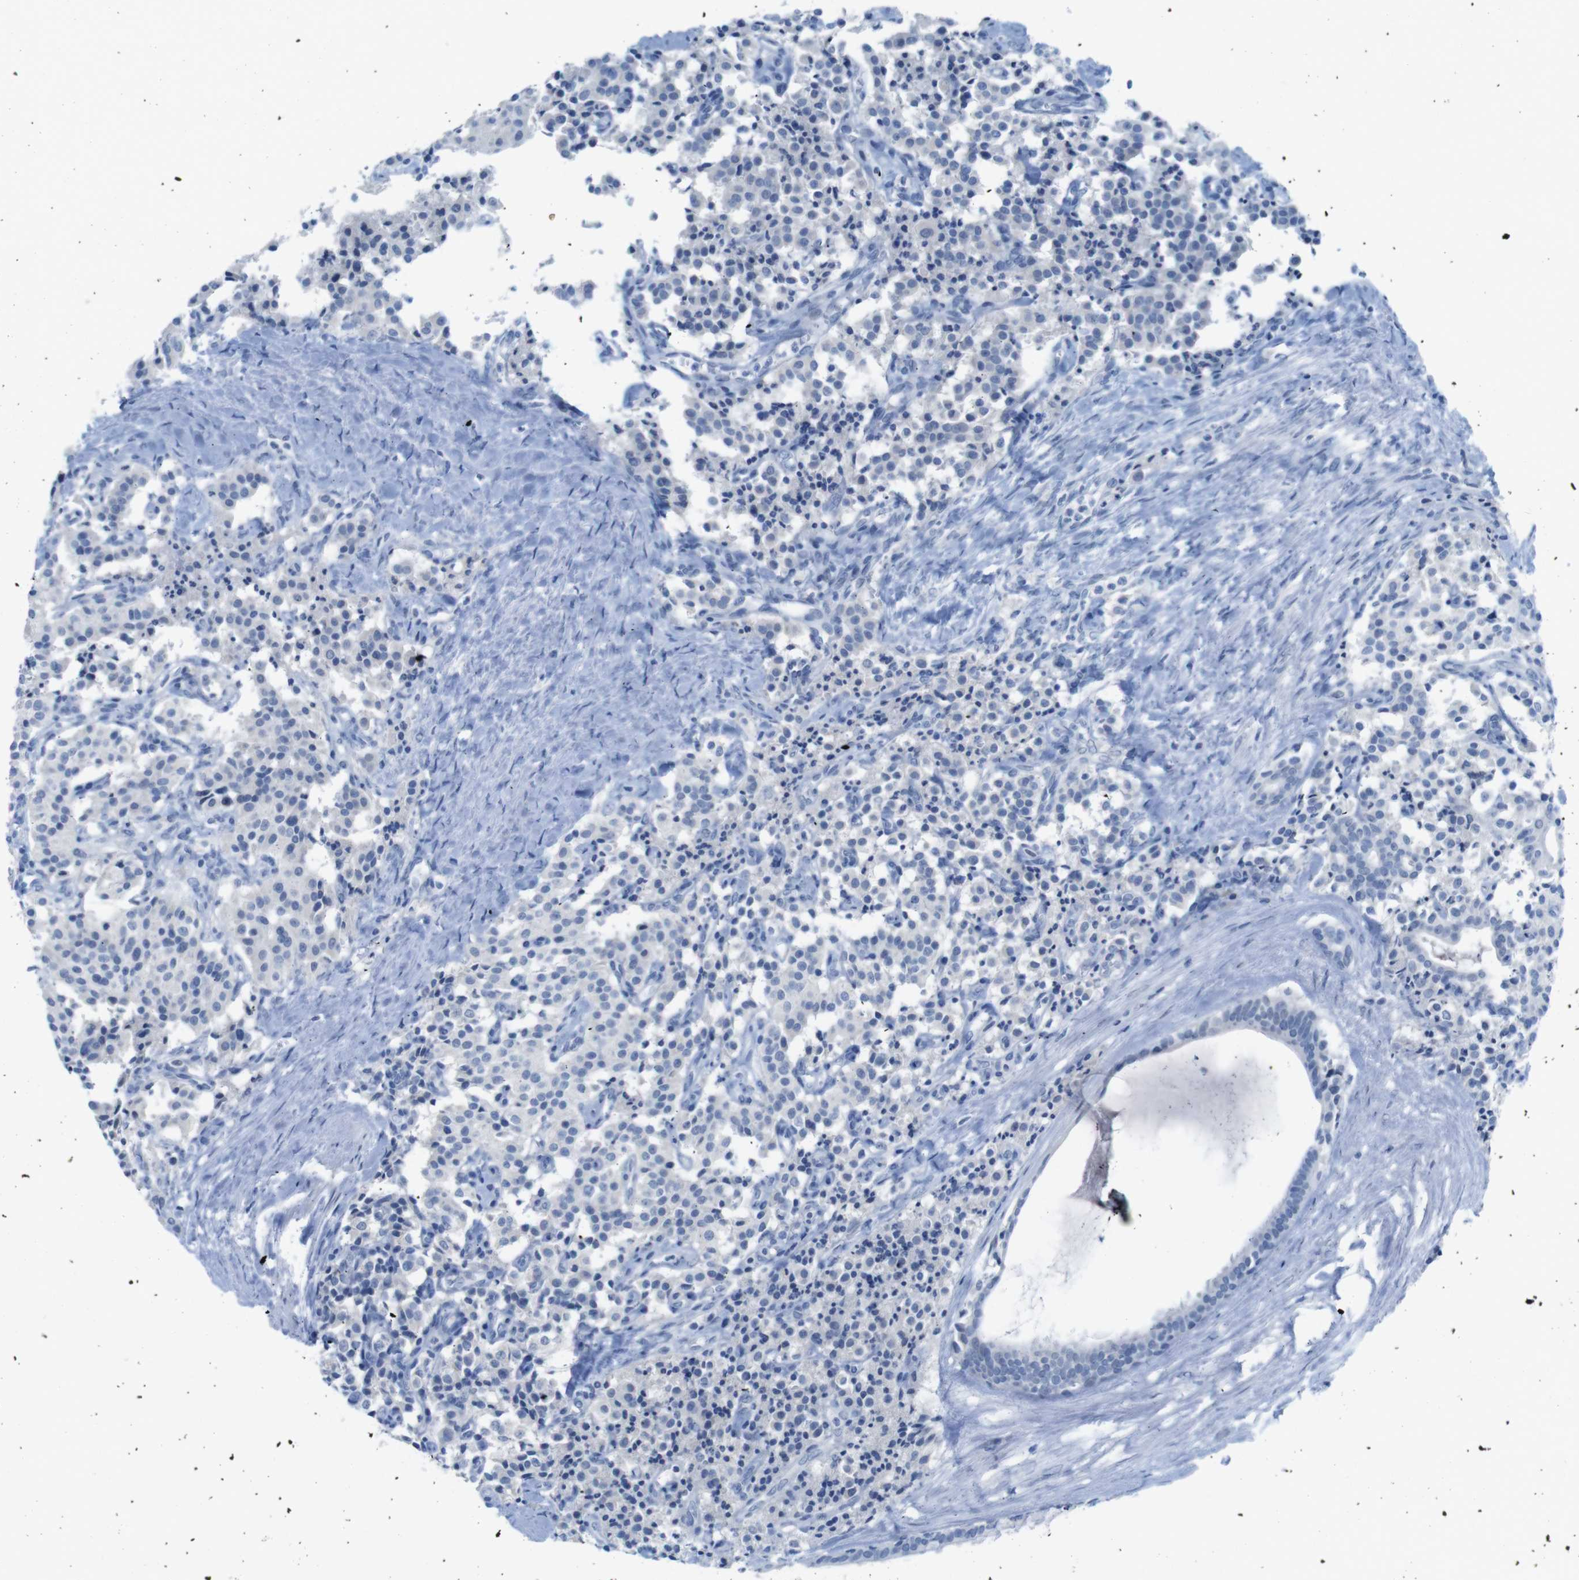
{"staining": {"intensity": "negative", "quantity": "none", "location": "none"}, "tissue": "carcinoid", "cell_type": "Tumor cells", "image_type": "cancer", "snomed": [{"axis": "morphology", "description": "Carcinoid, malignant, NOS"}, {"axis": "topography", "description": "Lung"}], "caption": "An immunohistochemistry micrograph of carcinoid is shown. There is no staining in tumor cells of carcinoid. (DAB immunohistochemistry (IHC), high magnification).", "gene": "OPN1SW", "patient": {"sex": "male", "age": 30}}